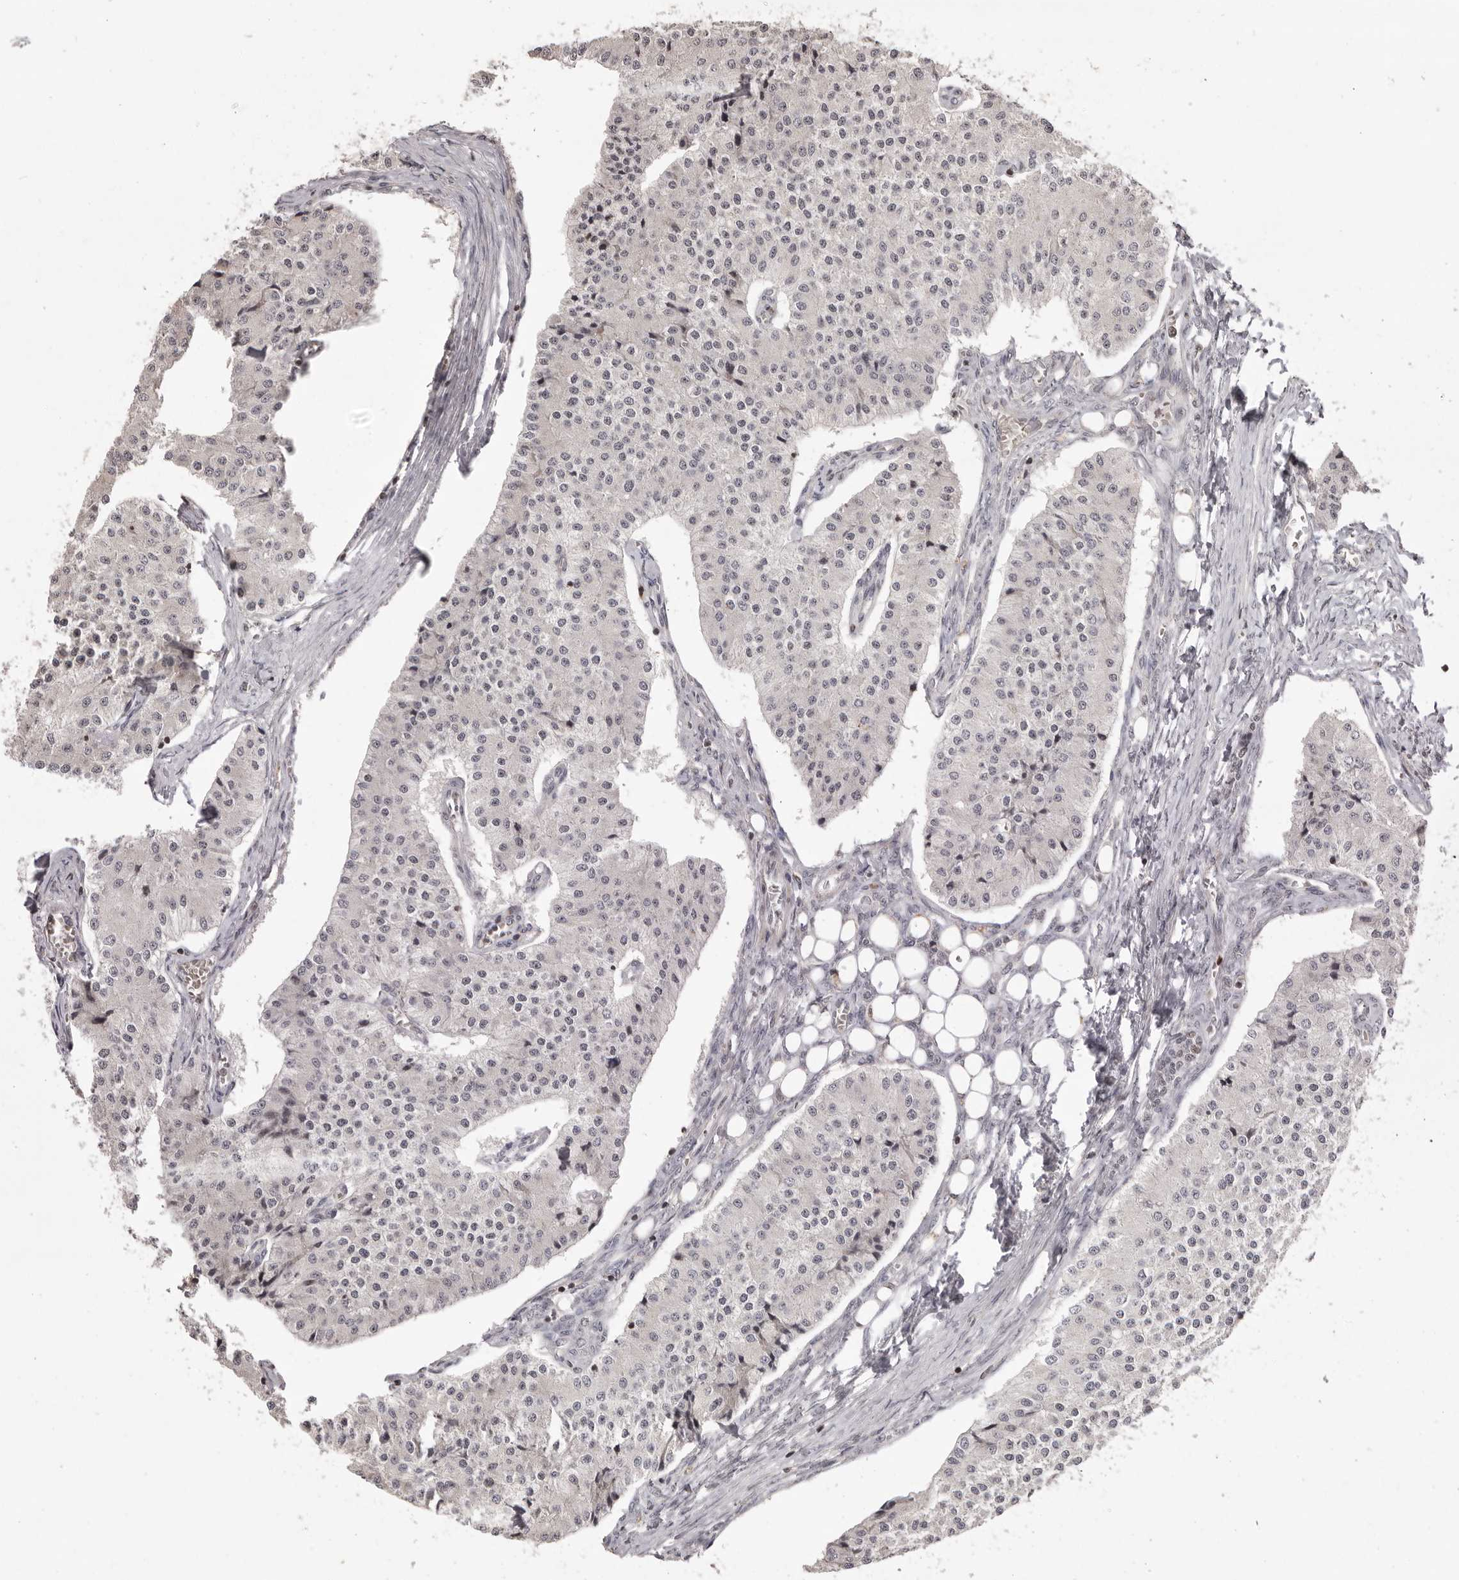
{"staining": {"intensity": "weak", "quantity": "<25%", "location": "nuclear"}, "tissue": "carcinoid", "cell_type": "Tumor cells", "image_type": "cancer", "snomed": [{"axis": "morphology", "description": "Carcinoid, malignant, NOS"}, {"axis": "topography", "description": "Colon"}], "caption": "Immunohistochemical staining of human malignant carcinoid reveals no significant expression in tumor cells. (DAB (3,3'-diaminobenzidine) immunohistochemistry visualized using brightfield microscopy, high magnification).", "gene": "AZIN1", "patient": {"sex": "female", "age": 52}}